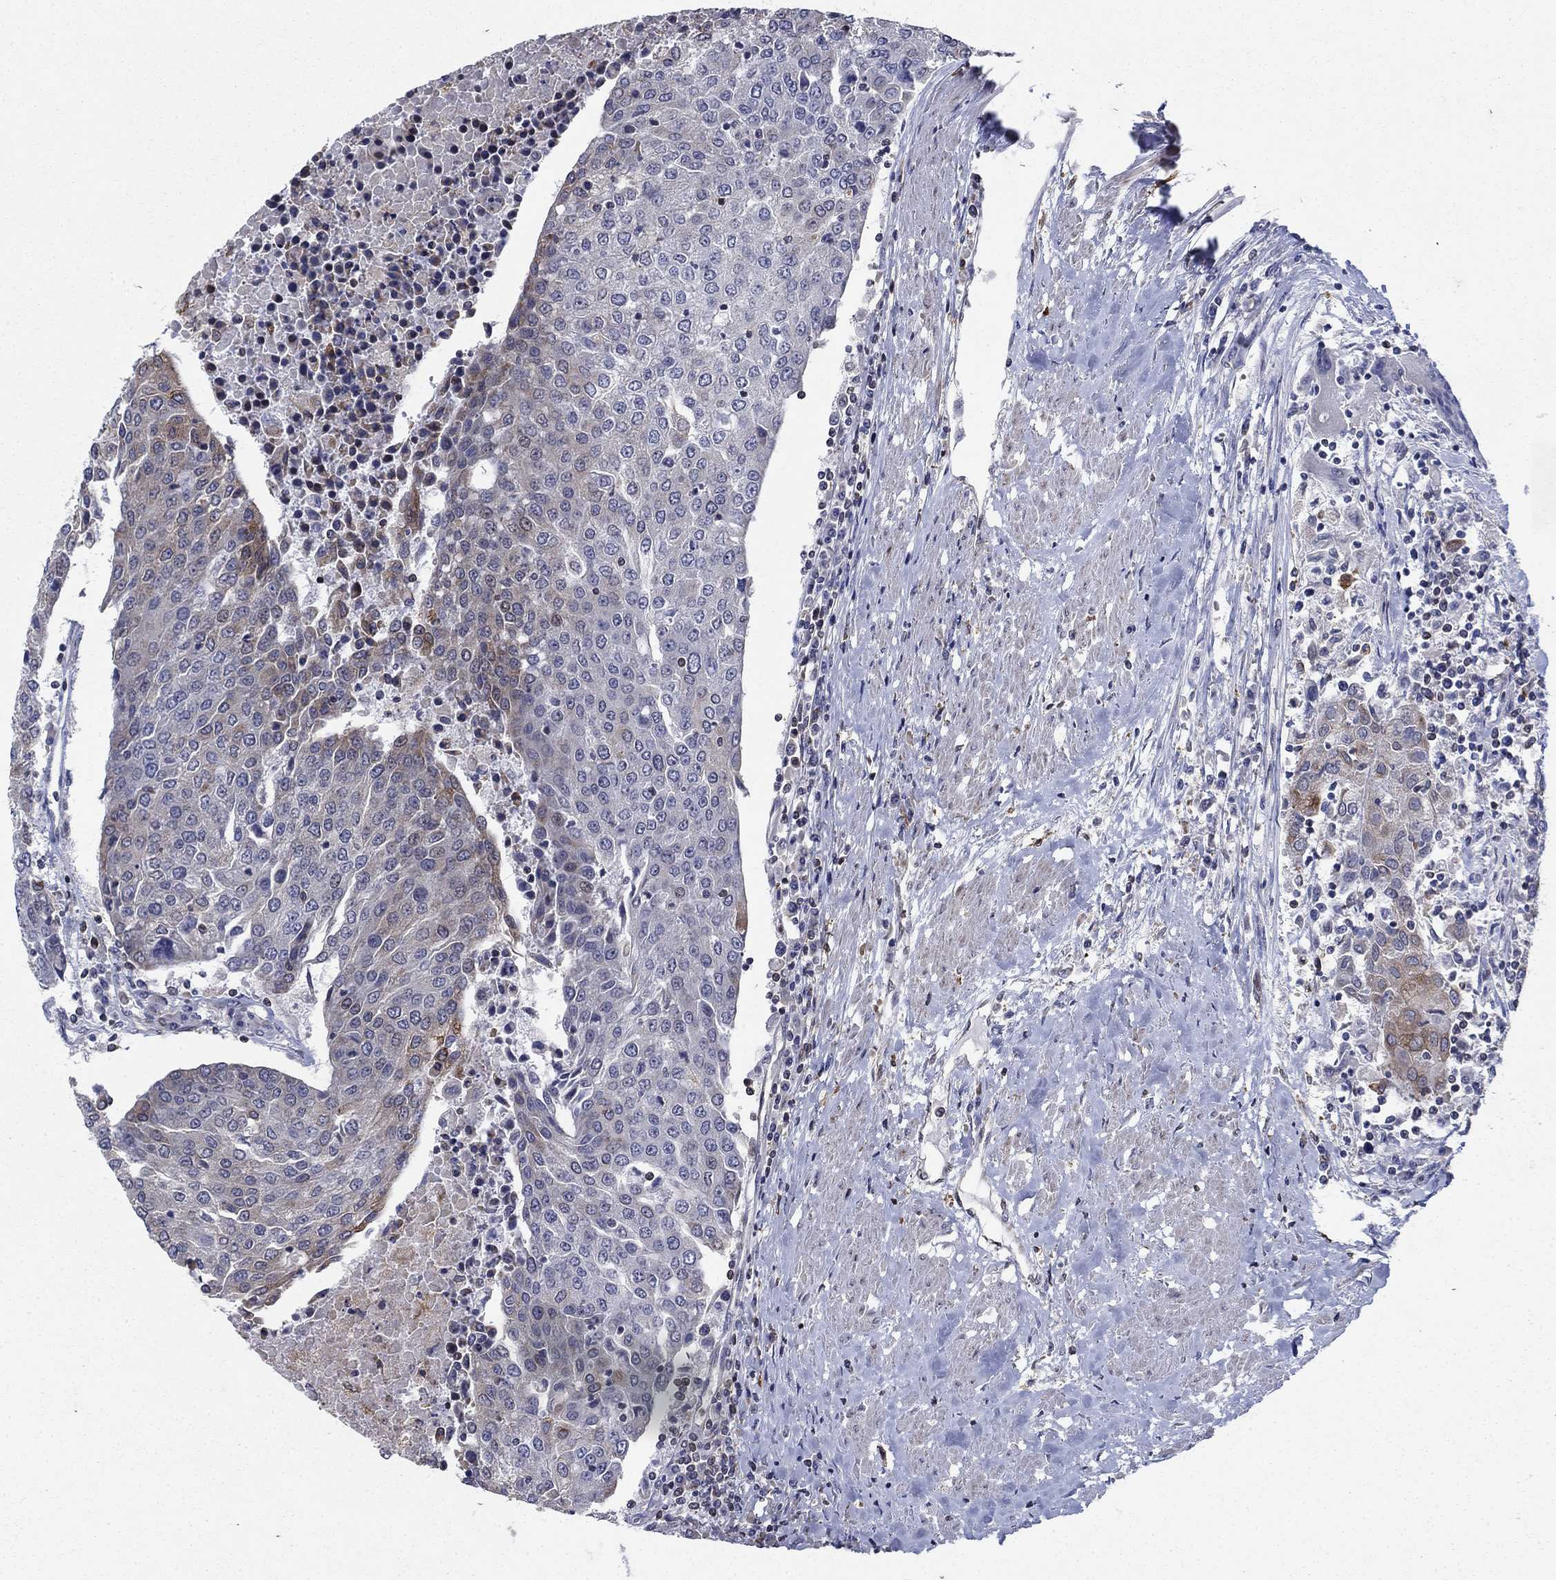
{"staining": {"intensity": "weak", "quantity": "<25%", "location": "cytoplasmic/membranous"}, "tissue": "urothelial cancer", "cell_type": "Tumor cells", "image_type": "cancer", "snomed": [{"axis": "morphology", "description": "Urothelial carcinoma, High grade"}, {"axis": "topography", "description": "Urinary bladder"}], "caption": "An immunohistochemistry photomicrograph of high-grade urothelial carcinoma is shown. There is no staining in tumor cells of high-grade urothelial carcinoma. The staining is performed using DAB (3,3'-diaminobenzidine) brown chromogen with nuclei counter-stained in using hematoxylin.", "gene": "DHRS7", "patient": {"sex": "female", "age": 85}}